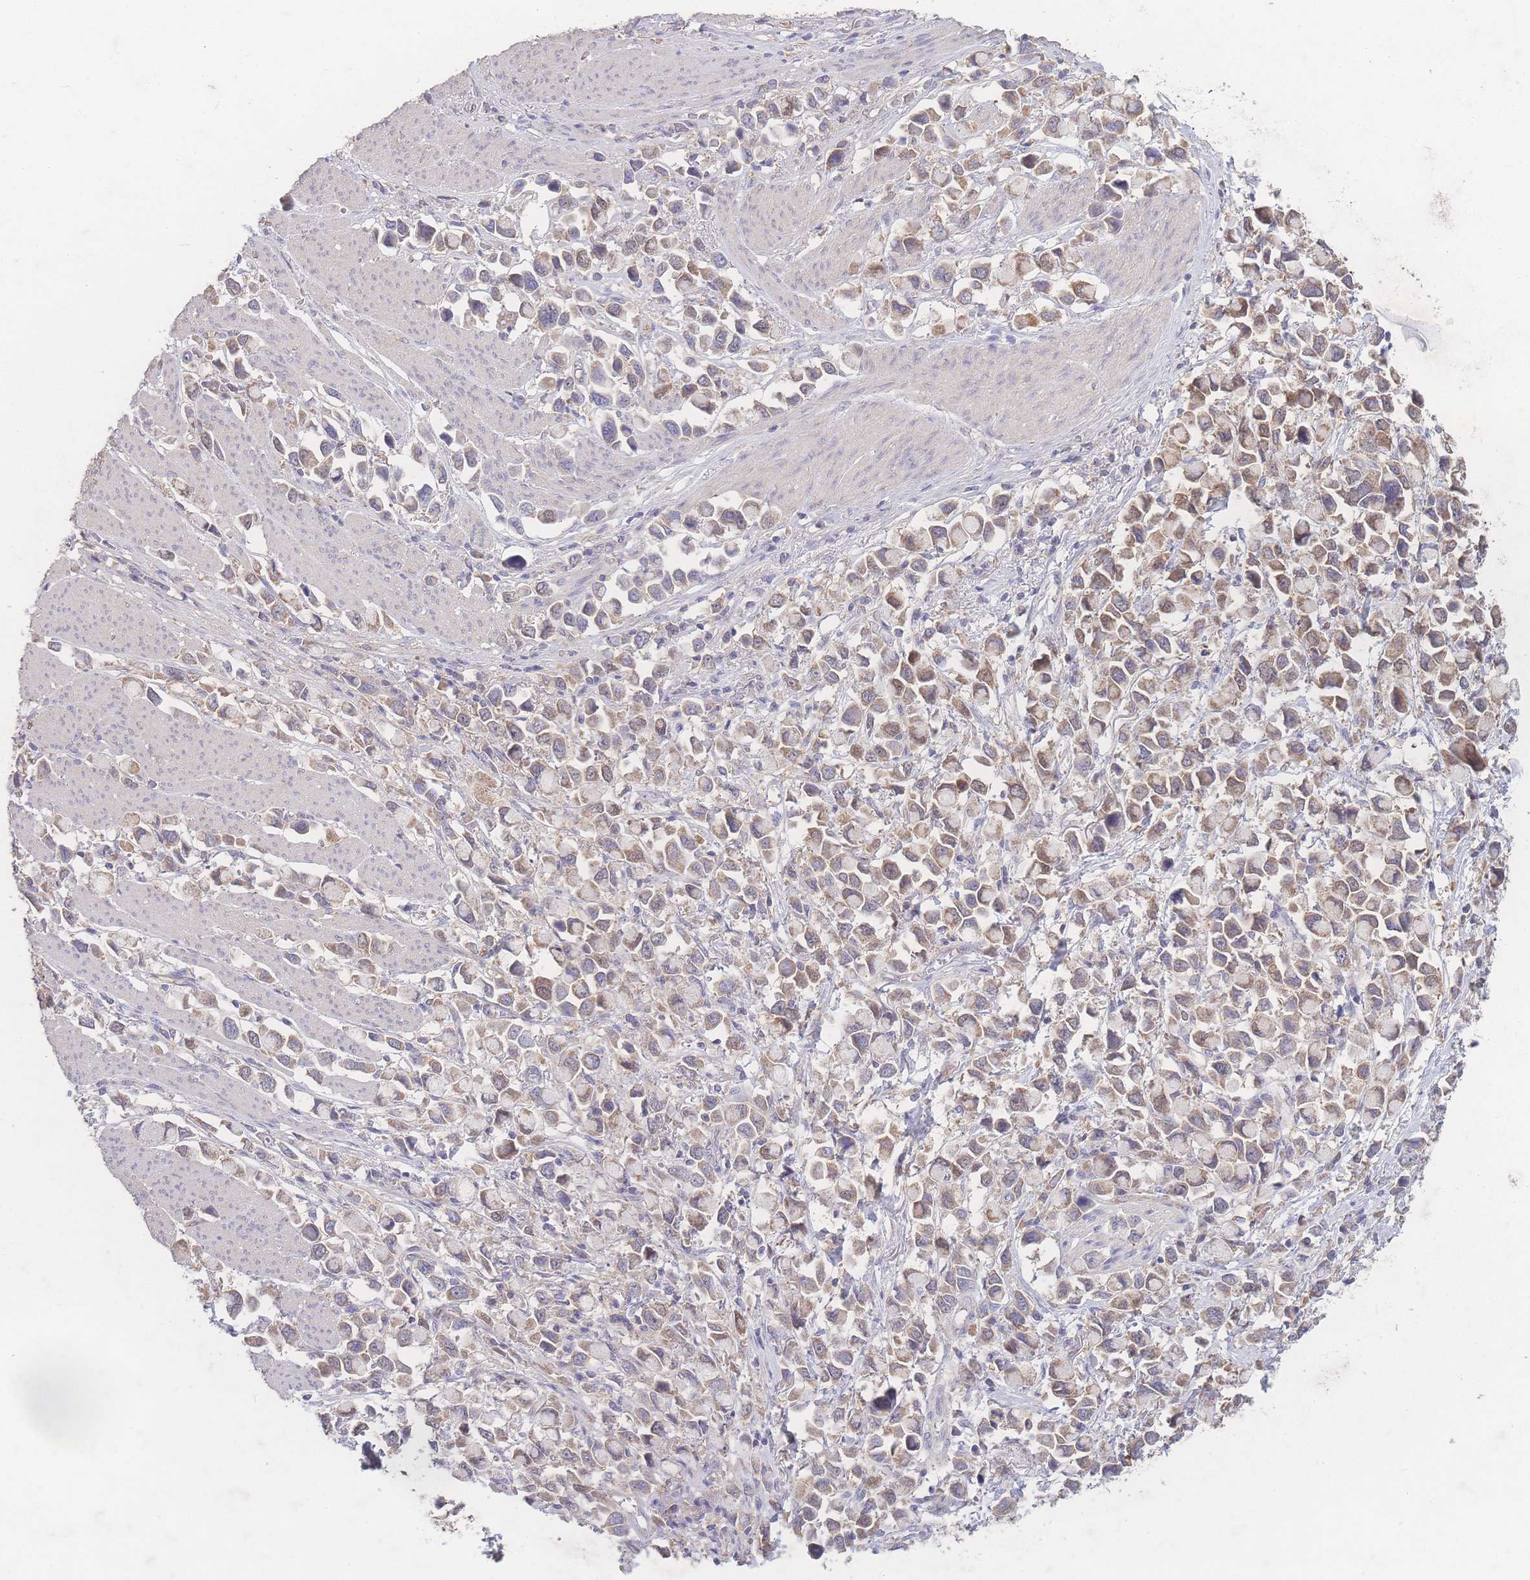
{"staining": {"intensity": "moderate", "quantity": "25%-75%", "location": "cytoplasmic/membranous"}, "tissue": "stomach cancer", "cell_type": "Tumor cells", "image_type": "cancer", "snomed": [{"axis": "morphology", "description": "Adenocarcinoma, NOS"}, {"axis": "topography", "description": "Stomach"}], "caption": "Stomach cancer (adenocarcinoma) tissue exhibits moderate cytoplasmic/membranous positivity in about 25%-75% of tumor cells, visualized by immunohistochemistry.", "gene": "GIPR", "patient": {"sex": "female", "age": 81}}